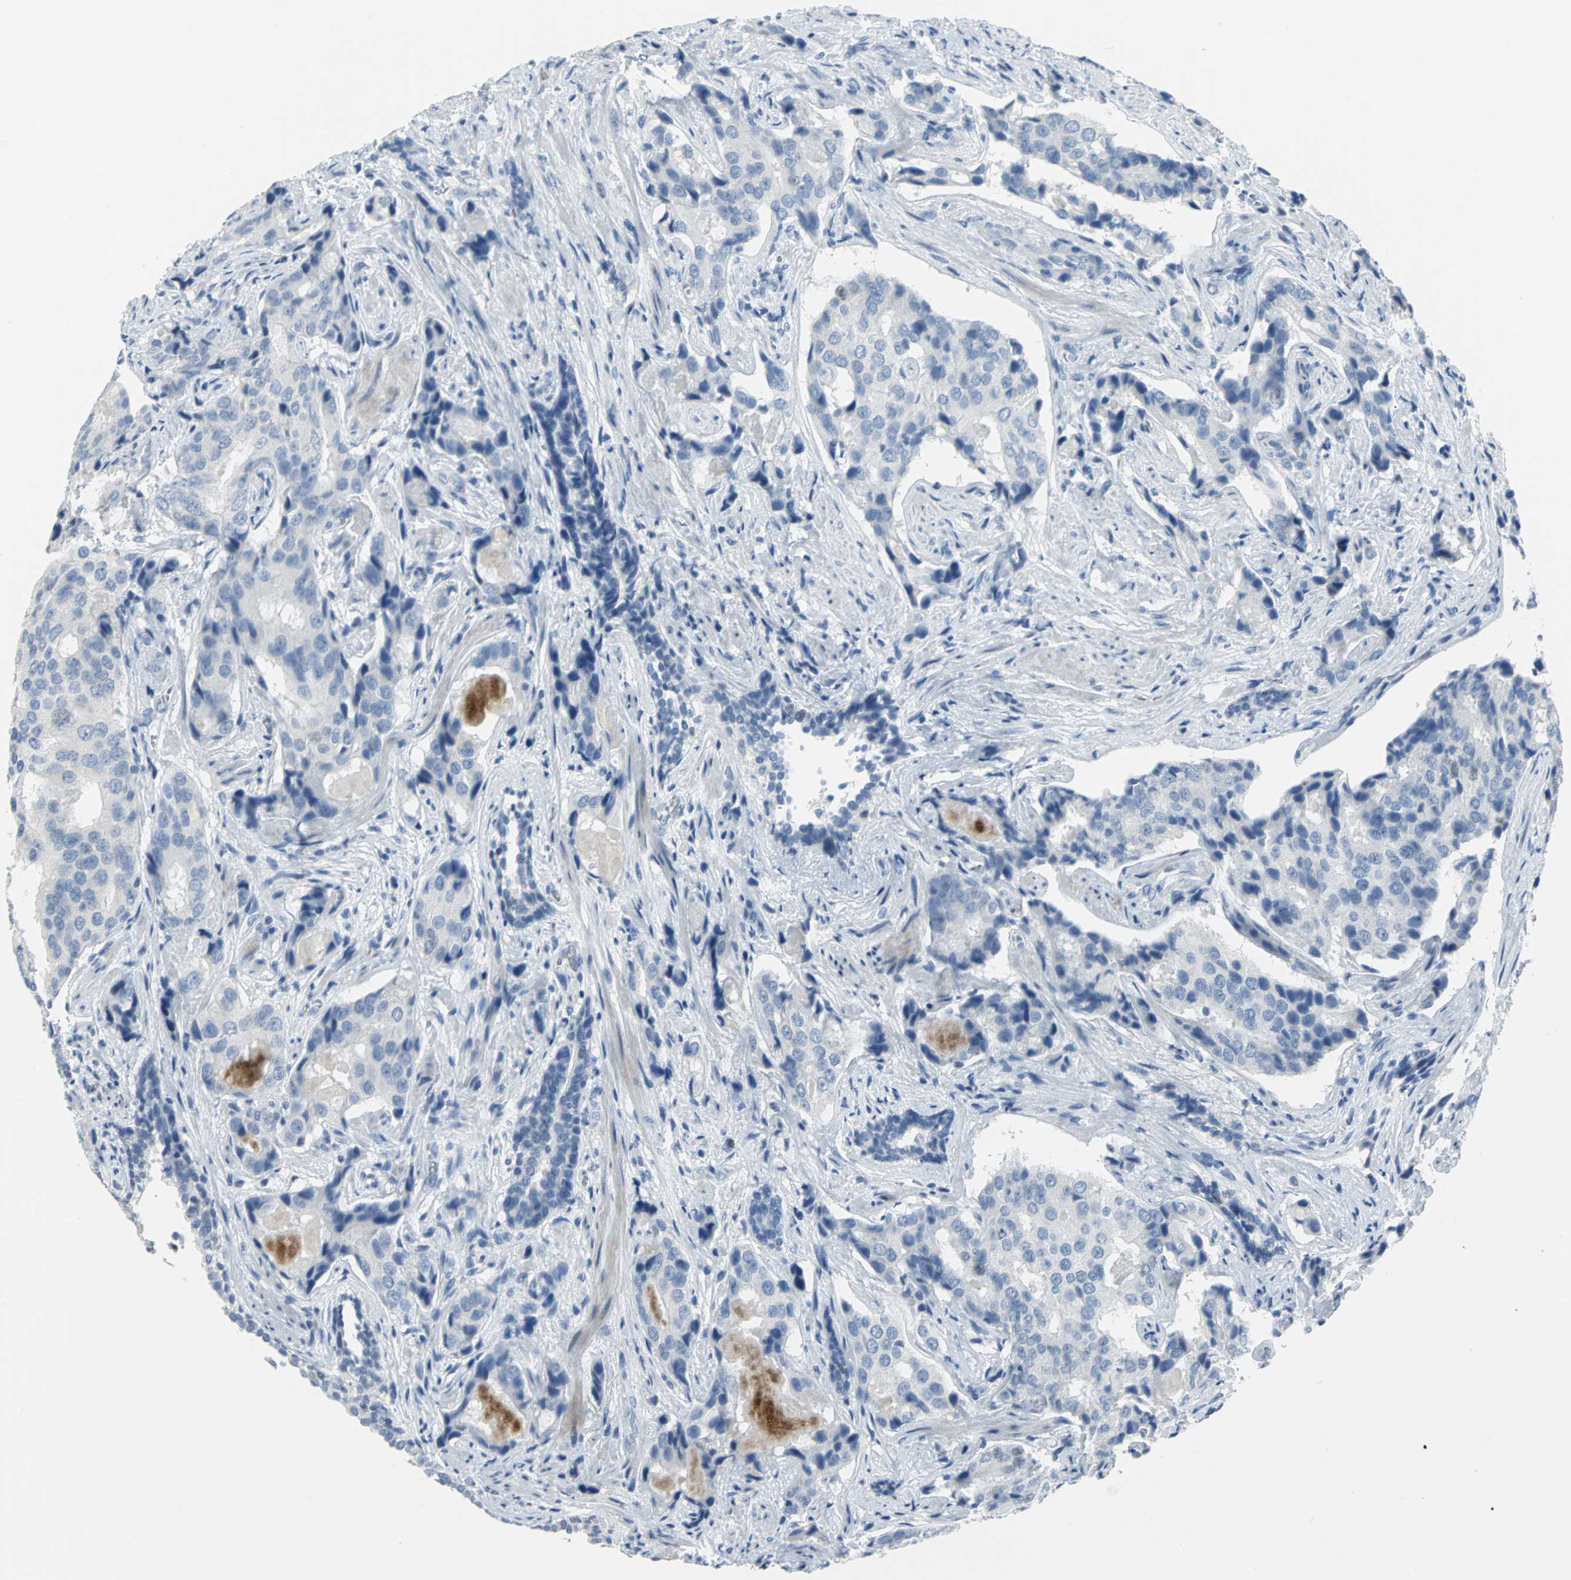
{"staining": {"intensity": "negative", "quantity": "none", "location": "none"}, "tissue": "prostate cancer", "cell_type": "Tumor cells", "image_type": "cancer", "snomed": [{"axis": "morphology", "description": "Adenocarcinoma, High grade"}, {"axis": "topography", "description": "Prostate"}], "caption": "DAB immunohistochemical staining of prostate high-grade adenocarcinoma demonstrates no significant staining in tumor cells.", "gene": "MCM3", "patient": {"sex": "male", "age": 58}}